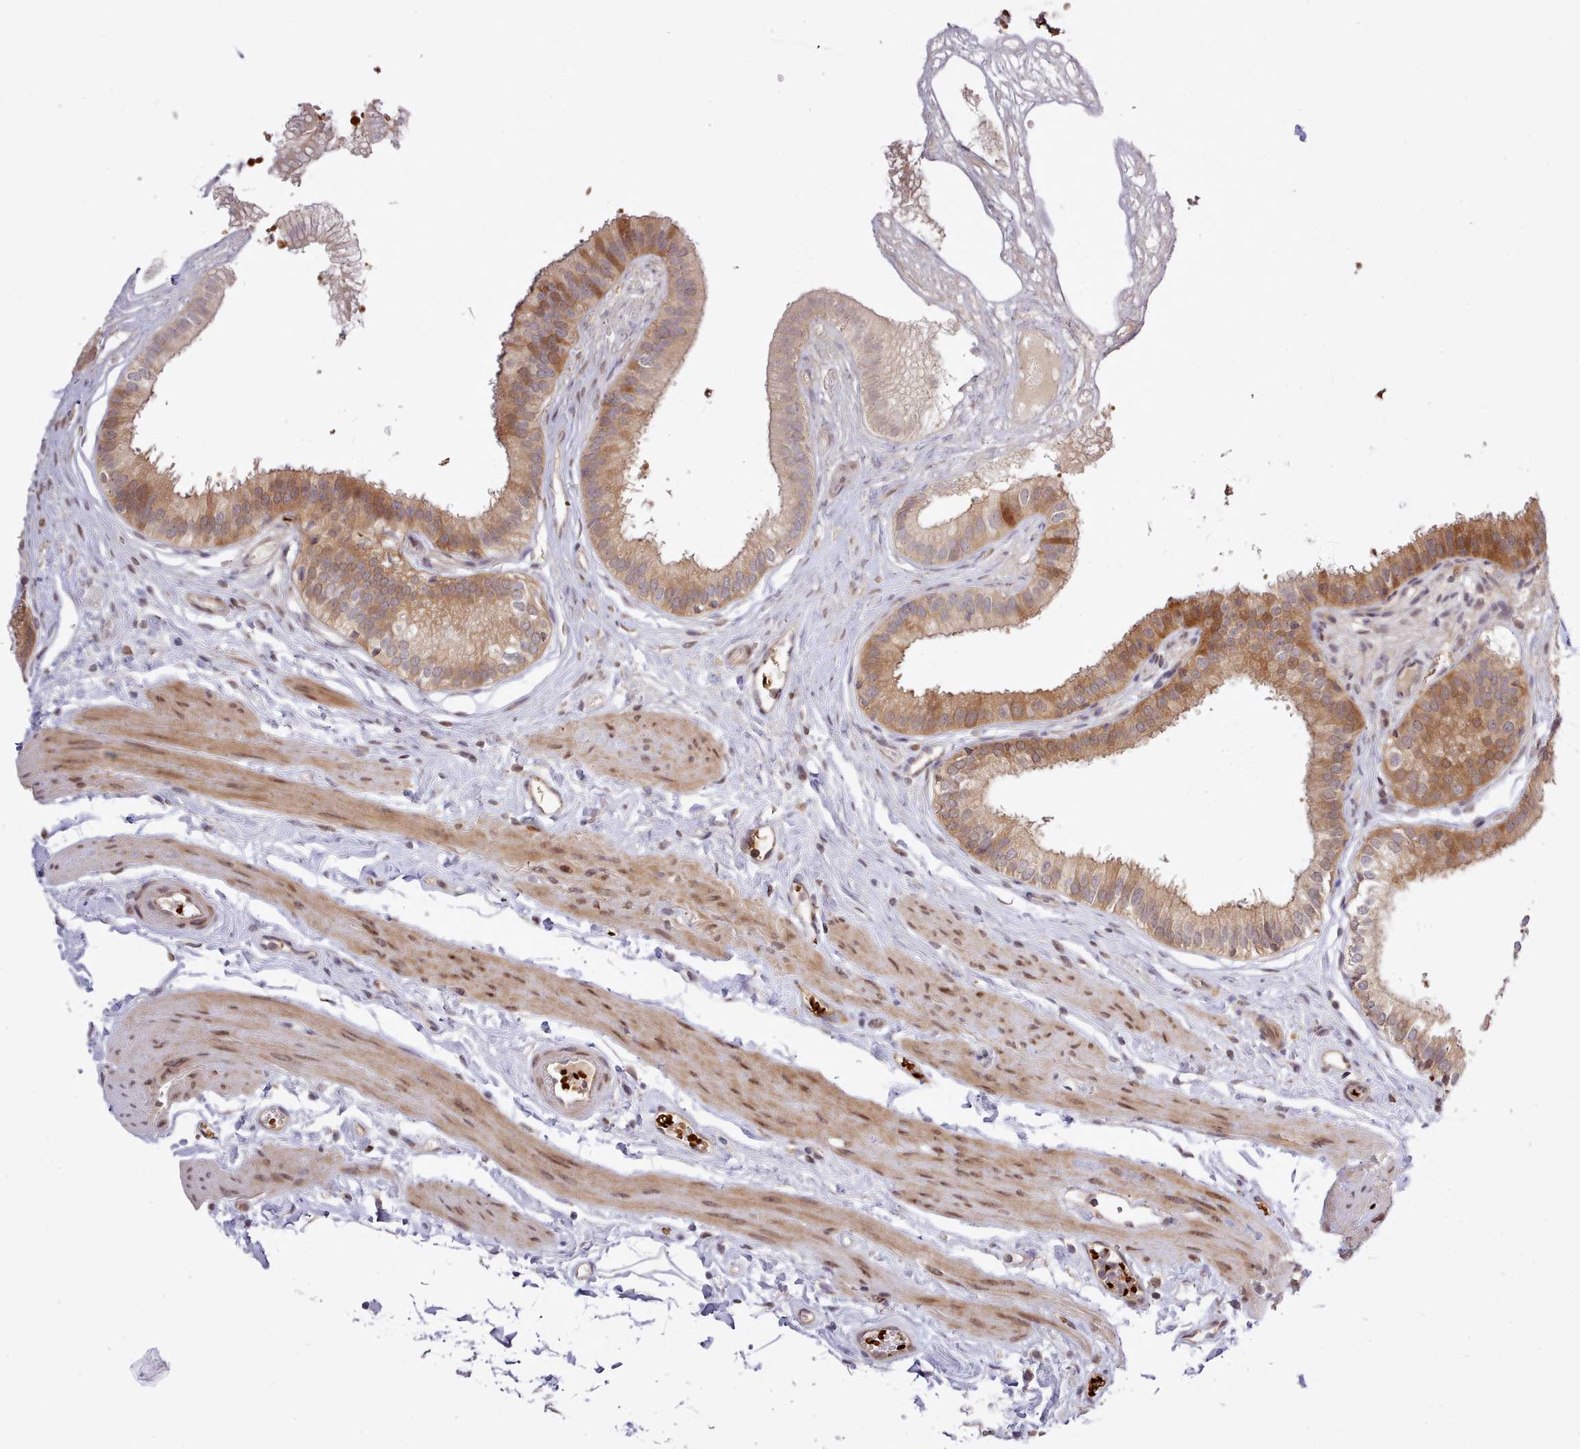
{"staining": {"intensity": "moderate", "quantity": "25%-75%", "location": "cytoplasmic/membranous"}, "tissue": "gallbladder", "cell_type": "Glandular cells", "image_type": "normal", "snomed": [{"axis": "morphology", "description": "Normal tissue, NOS"}, {"axis": "topography", "description": "Gallbladder"}], "caption": "Immunohistochemical staining of benign gallbladder demonstrates 25%-75% levels of moderate cytoplasmic/membranous protein positivity in approximately 25%-75% of glandular cells. (brown staining indicates protein expression, while blue staining denotes nuclei).", "gene": "UBE2G1", "patient": {"sex": "female", "age": 54}}